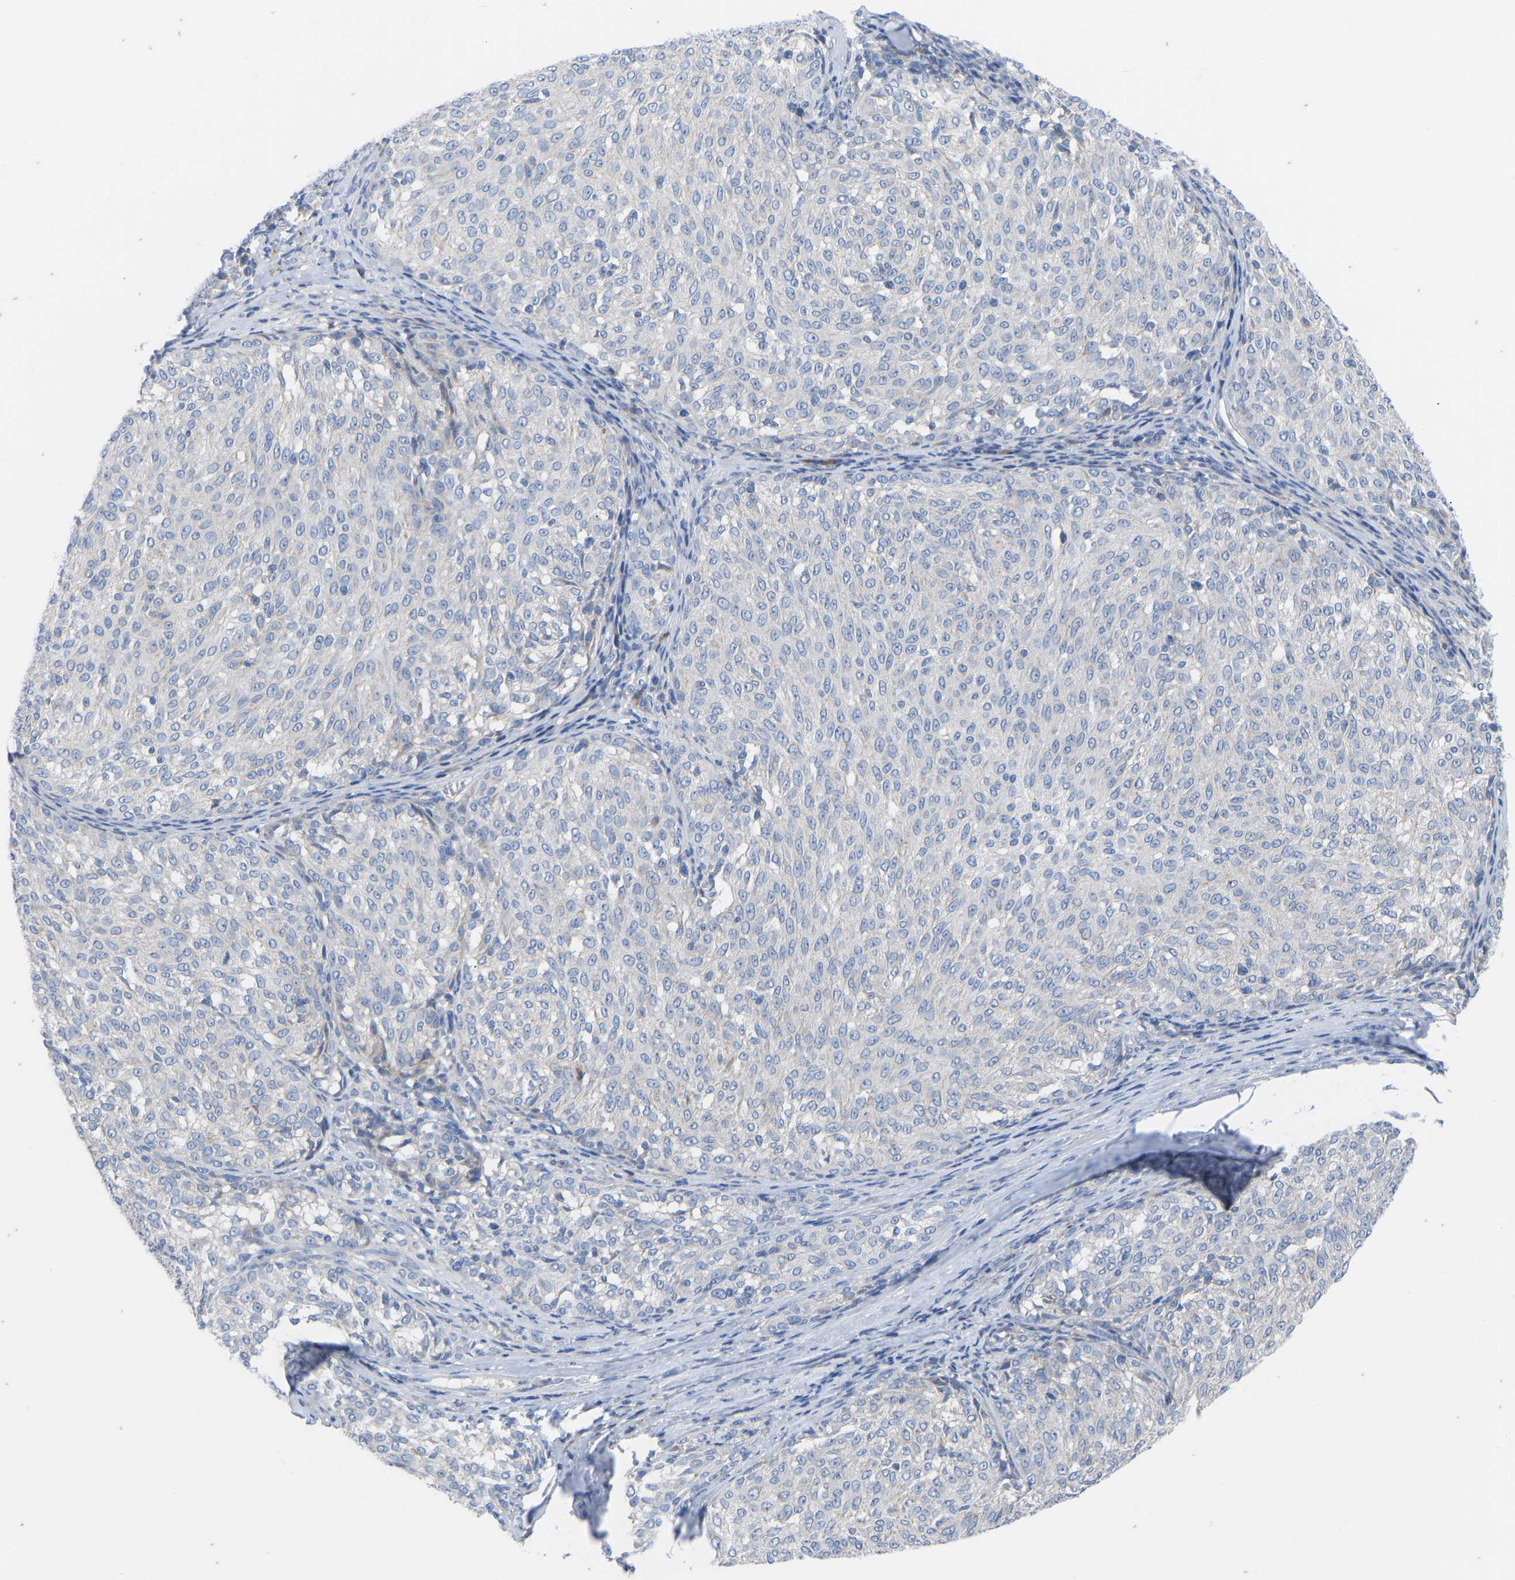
{"staining": {"intensity": "negative", "quantity": "none", "location": "none"}, "tissue": "melanoma", "cell_type": "Tumor cells", "image_type": "cancer", "snomed": [{"axis": "morphology", "description": "Malignant melanoma, NOS"}, {"axis": "topography", "description": "Skin"}], "caption": "Tumor cells are negative for protein expression in human melanoma. (Brightfield microscopy of DAB IHC at high magnification).", "gene": "OLIG2", "patient": {"sex": "female", "age": 72}}